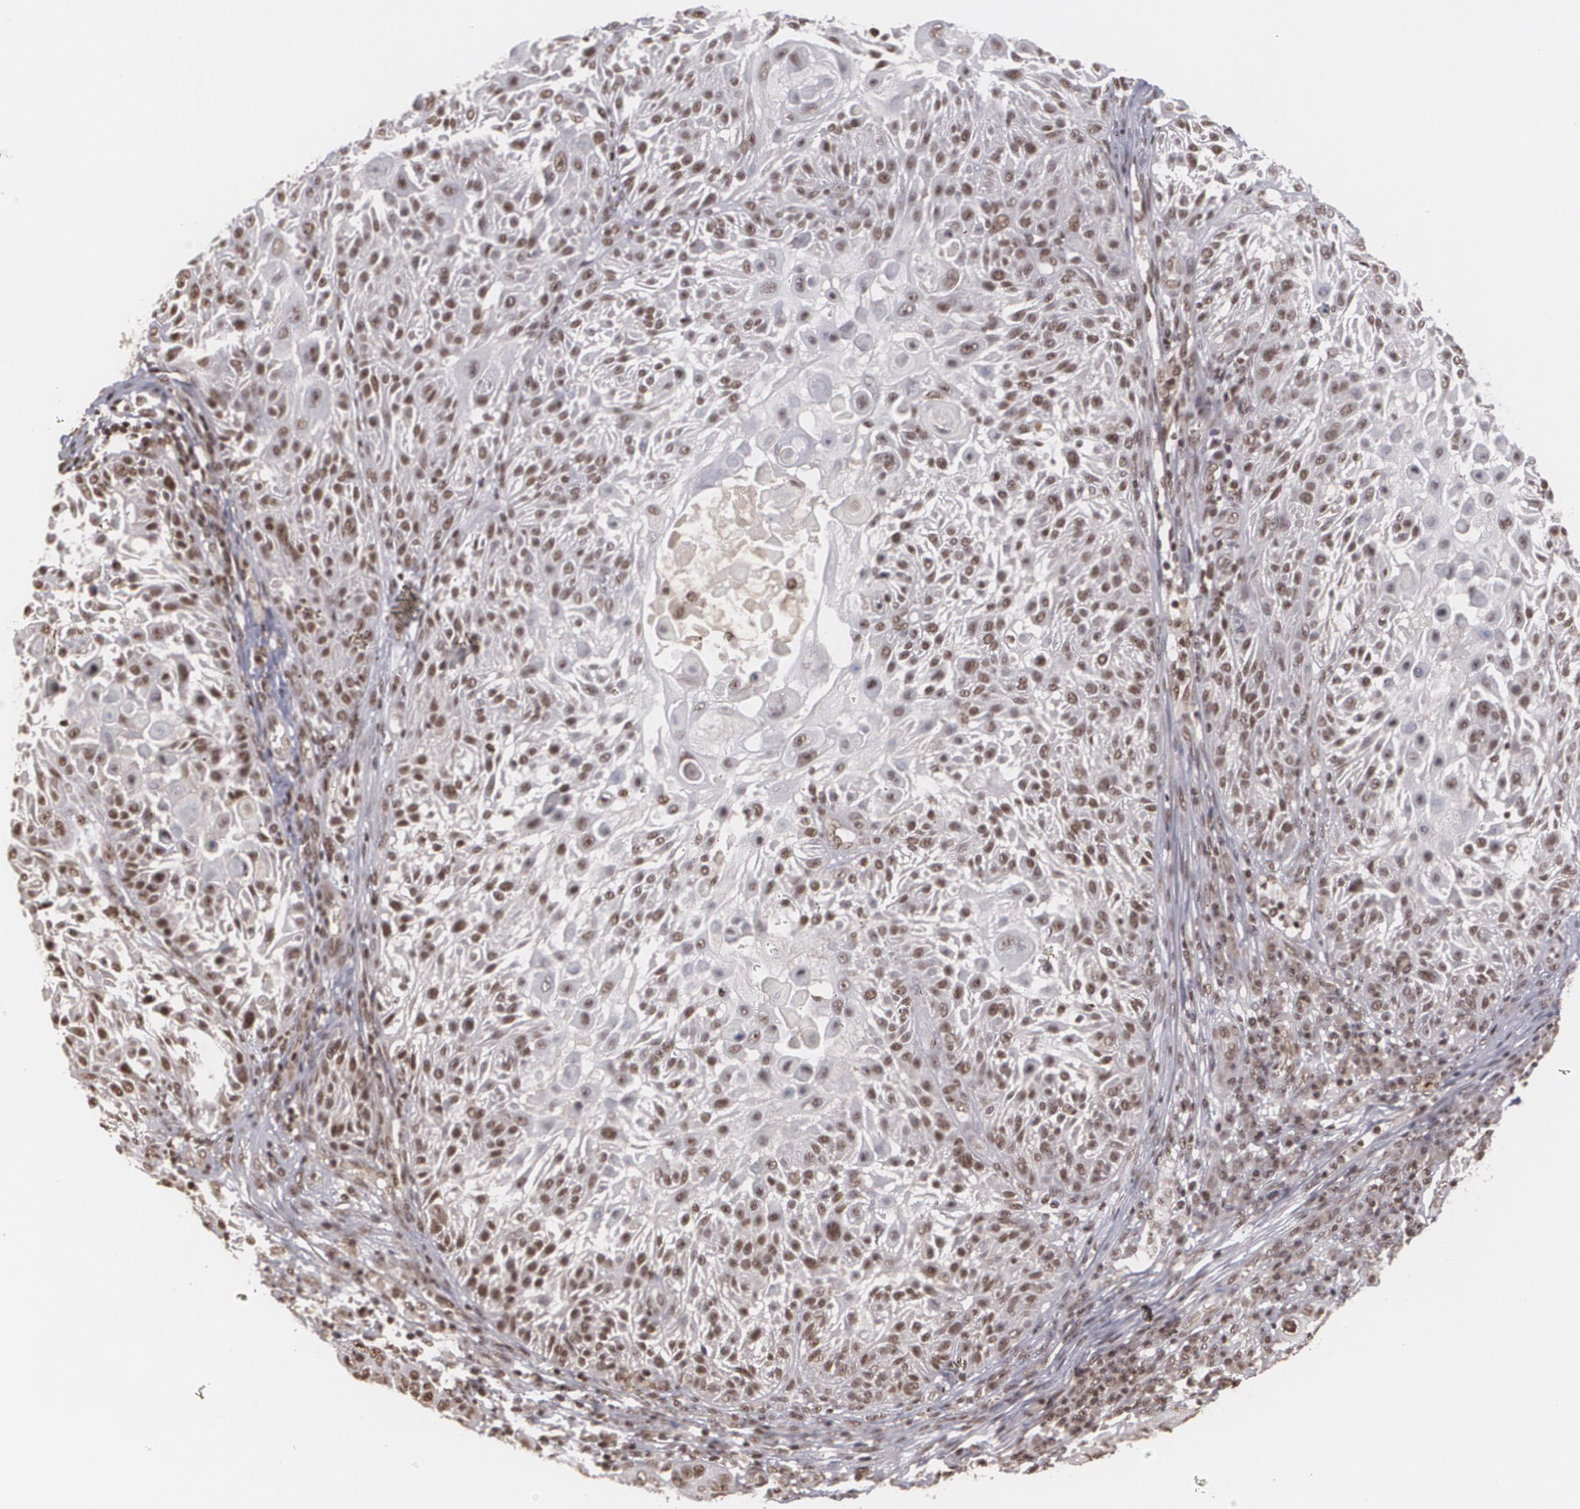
{"staining": {"intensity": "strong", "quantity": ">75%", "location": "nuclear"}, "tissue": "skin cancer", "cell_type": "Tumor cells", "image_type": "cancer", "snomed": [{"axis": "morphology", "description": "Squamous cell carcinoma, NOS"}, {"axis": "topography", "description": "Skin"}], "caption": "Immunohistochemical staining of squamous cell carcinoma (skin) exhibits strong nuclear protein expression in approximately >75% of tumor cells.", "gene": "RXRB", "patient": {"sex": "female", "age": 89}}